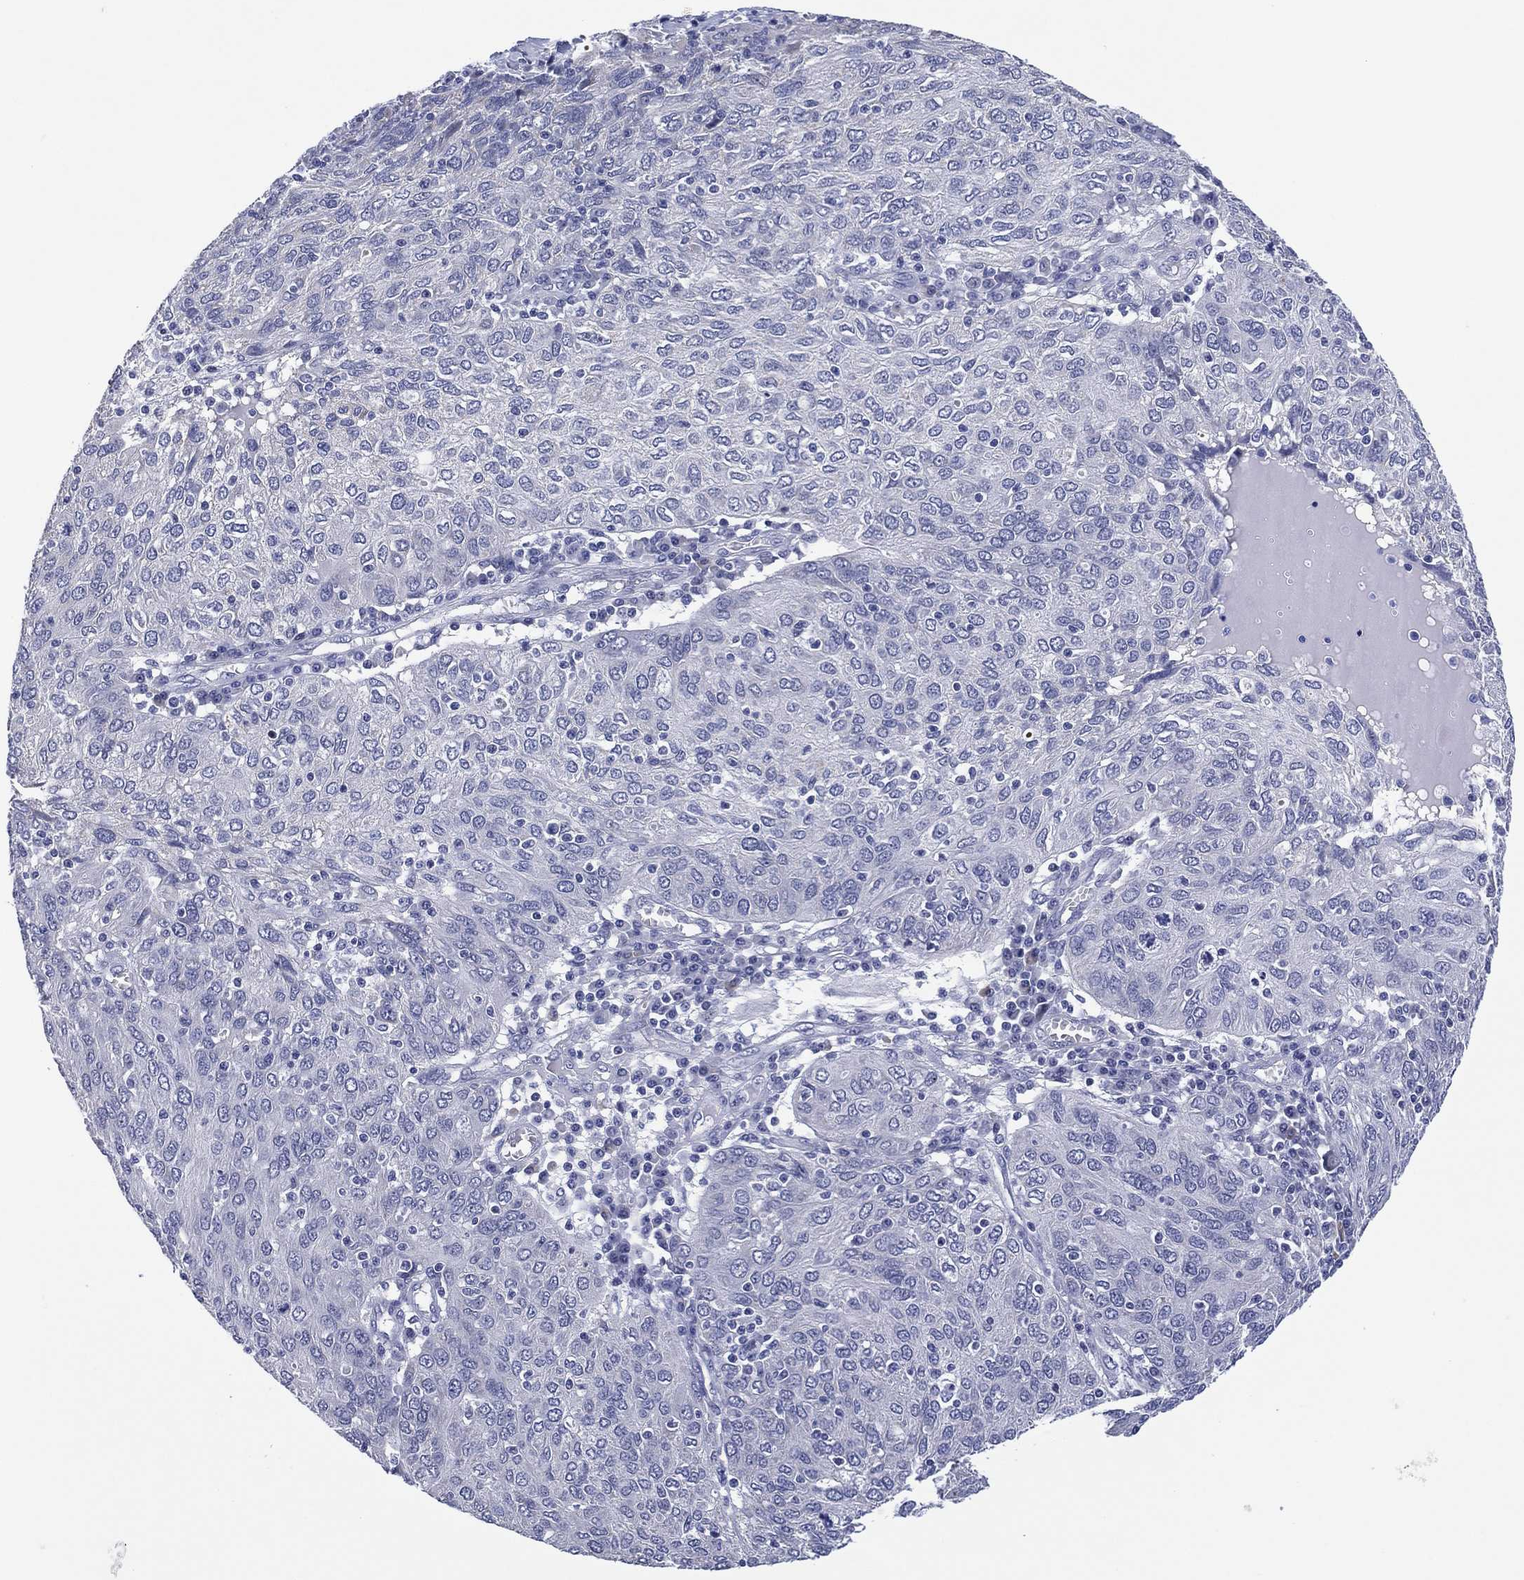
{"staining": {"intensity": "negative", "quantity": "none", "location": "none"}, "tissue": "ovarian cancer", "cell_type": "Tumor cells", "image_type": "cancer", "snomed": [{"axis": "morphology", "description": "Carcinoma, endometroid"}, {"axis": "topography", "description": "Ovary"}], "caption": "This micrograph is of endometroid carcinoma (ovarian) stained with IHC to label a protein in brown with the nuclei are counter-stained blue. There is no positivity in tumor cells.", "gene": "CLIP3", "patient": {"sex": "female", "age": 50}}